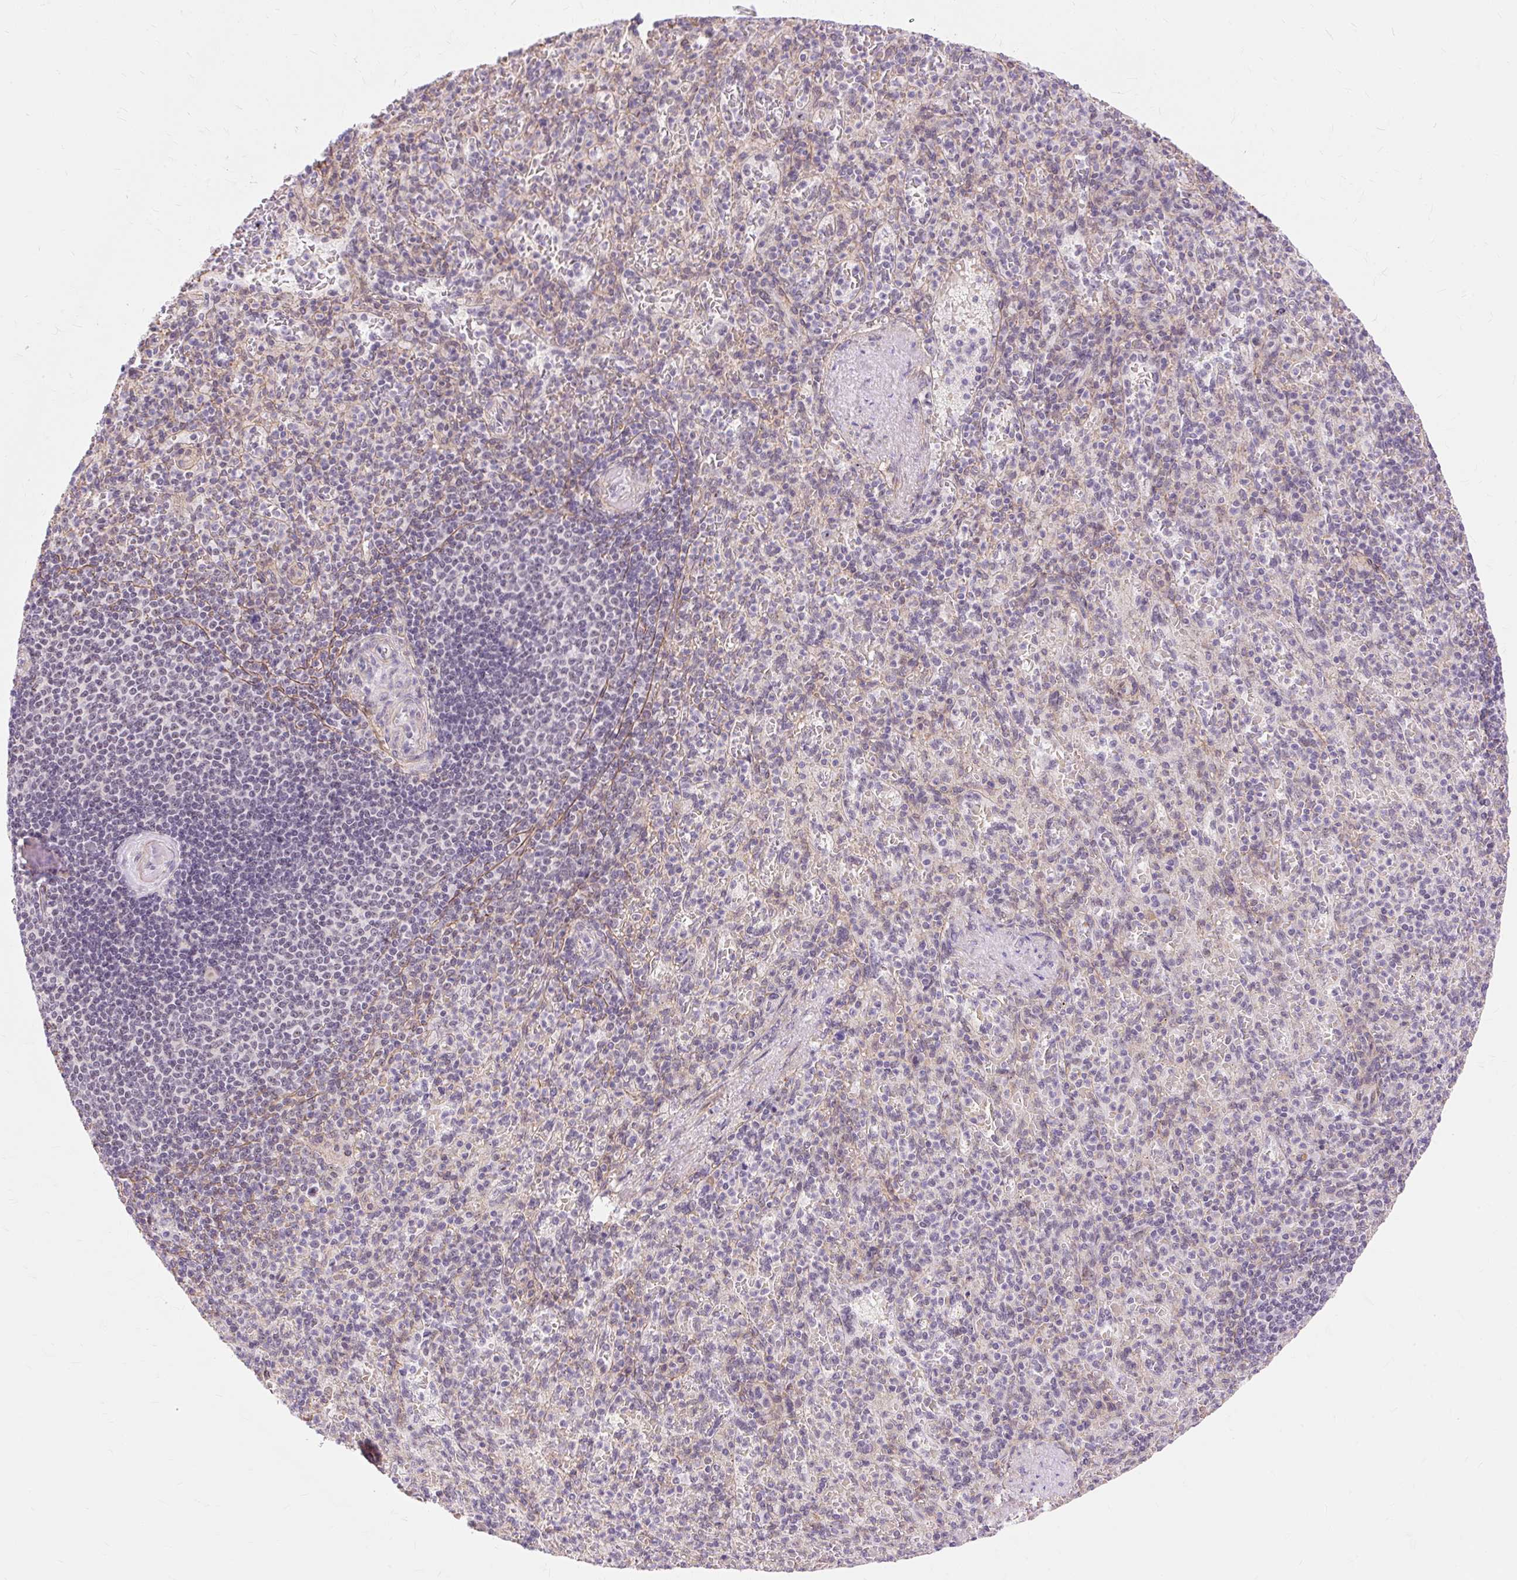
{"staining": {"intensity": "negative", "quantity": "none", "location": "none"}, "tissue": "spleen", "cell_type": "Cells in red pulp", "image_type": "normal", "snomed": [{"axis": "morphology", "description": "Normal tissue, NOS"}, {"axis": "topography", "description": "Spleen"}], "caption": "Immunohistochemistry micrograph of unremarkable spleen stained for a protein (brown), which reveals no expression in cells in red pulp.", "gene": "OBP2A", "patient": {"sex": "female", "age": 74}}